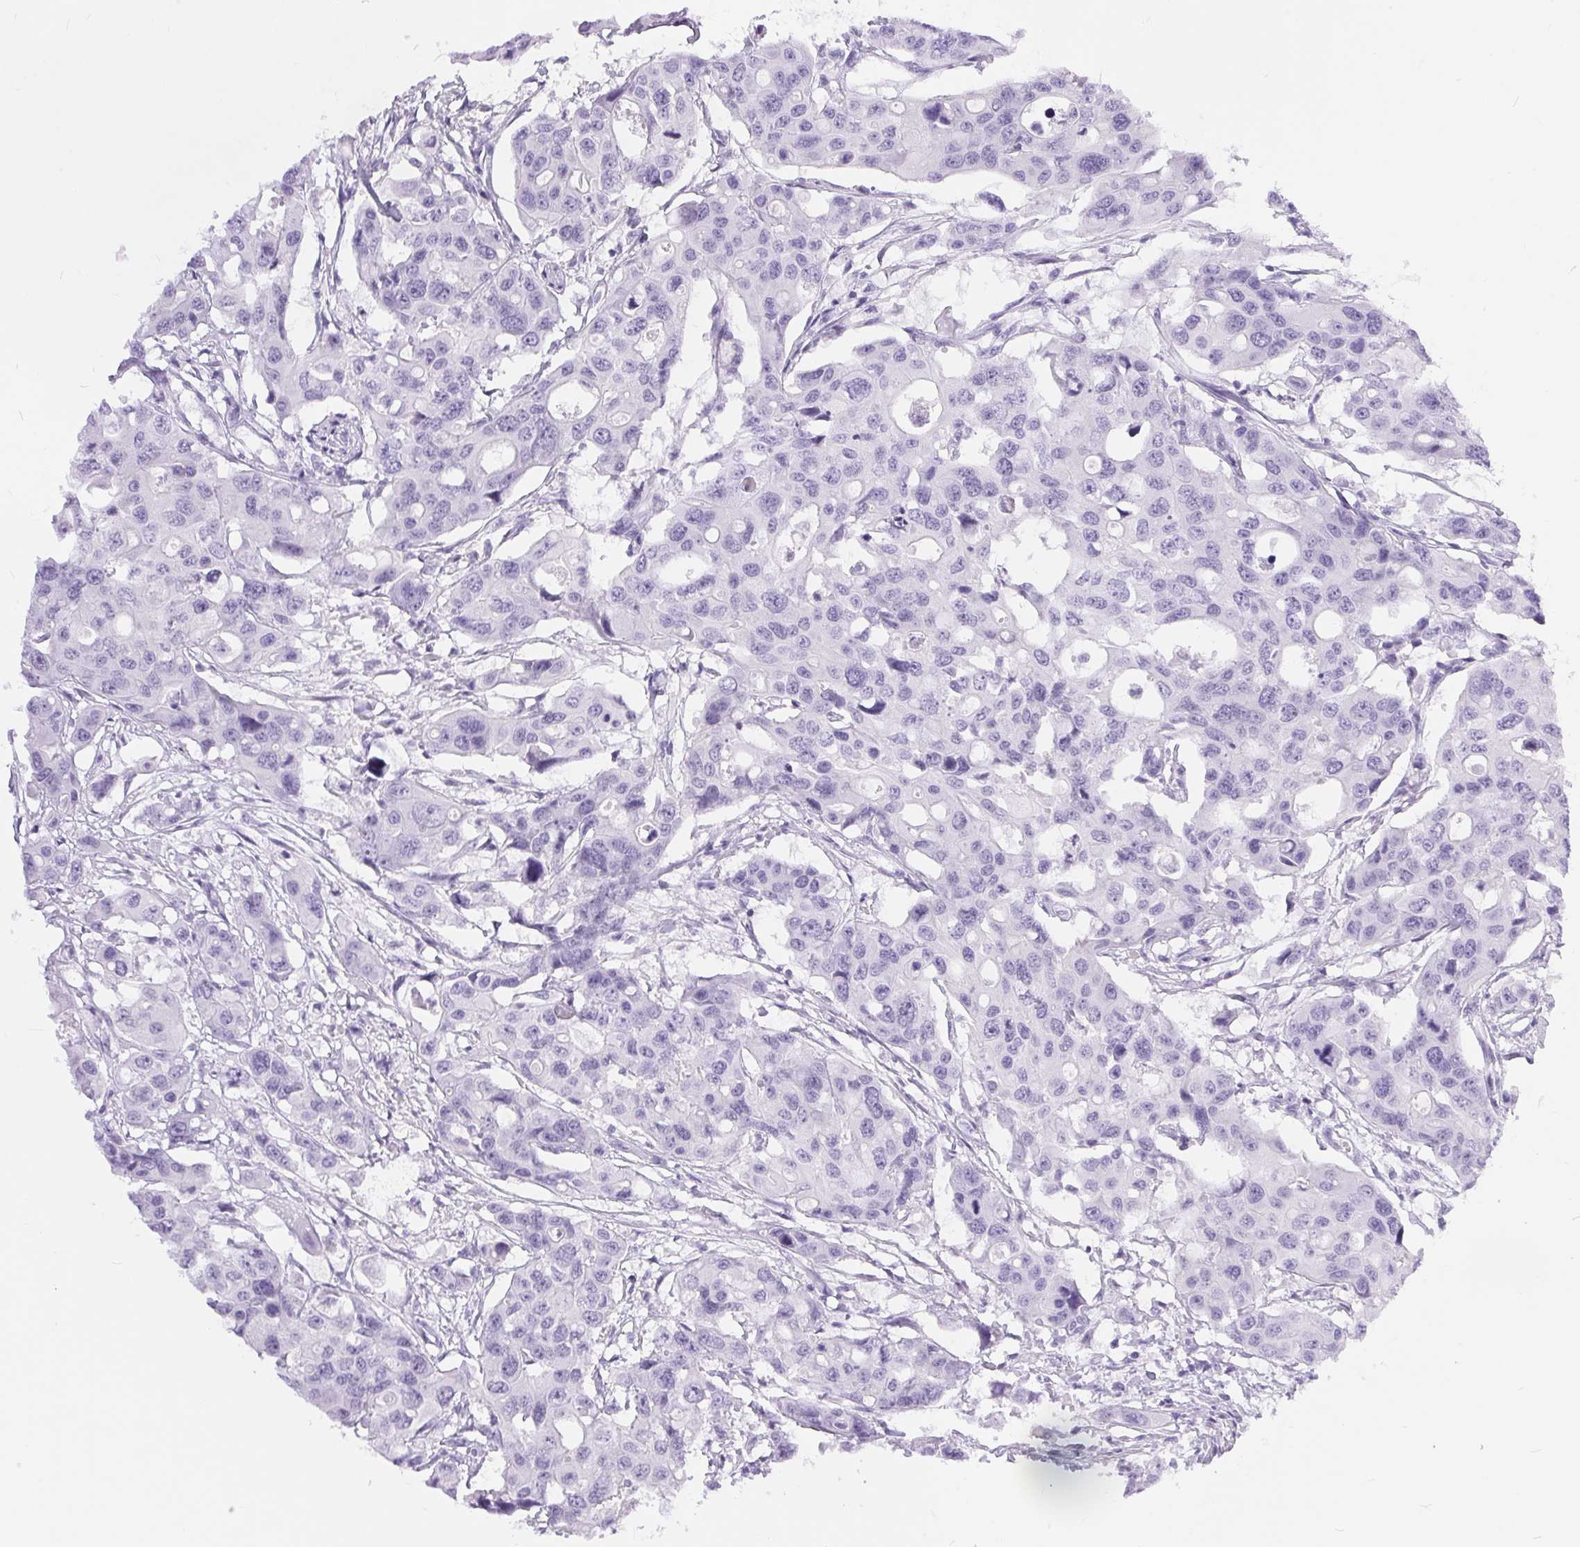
{"staining": {"intensity": "negative", "quantity": "none", "location": "none"}, "tissue": "colorectal cancer", "cell_type": "Tumor cells", "image_type": "cancer", "snomed": [{"axis": "morphology", "description": "Adenocarcinoma, NOS"}, {"axis": "topography", "description": "Colon"}], "caption": "Adenocarcinoma (colorectal) stained for a protein using immunohistochemistry reveals no positivity tumor cells.", "gene": "XDH", "patient": {"sex": "male", "age": 77}}